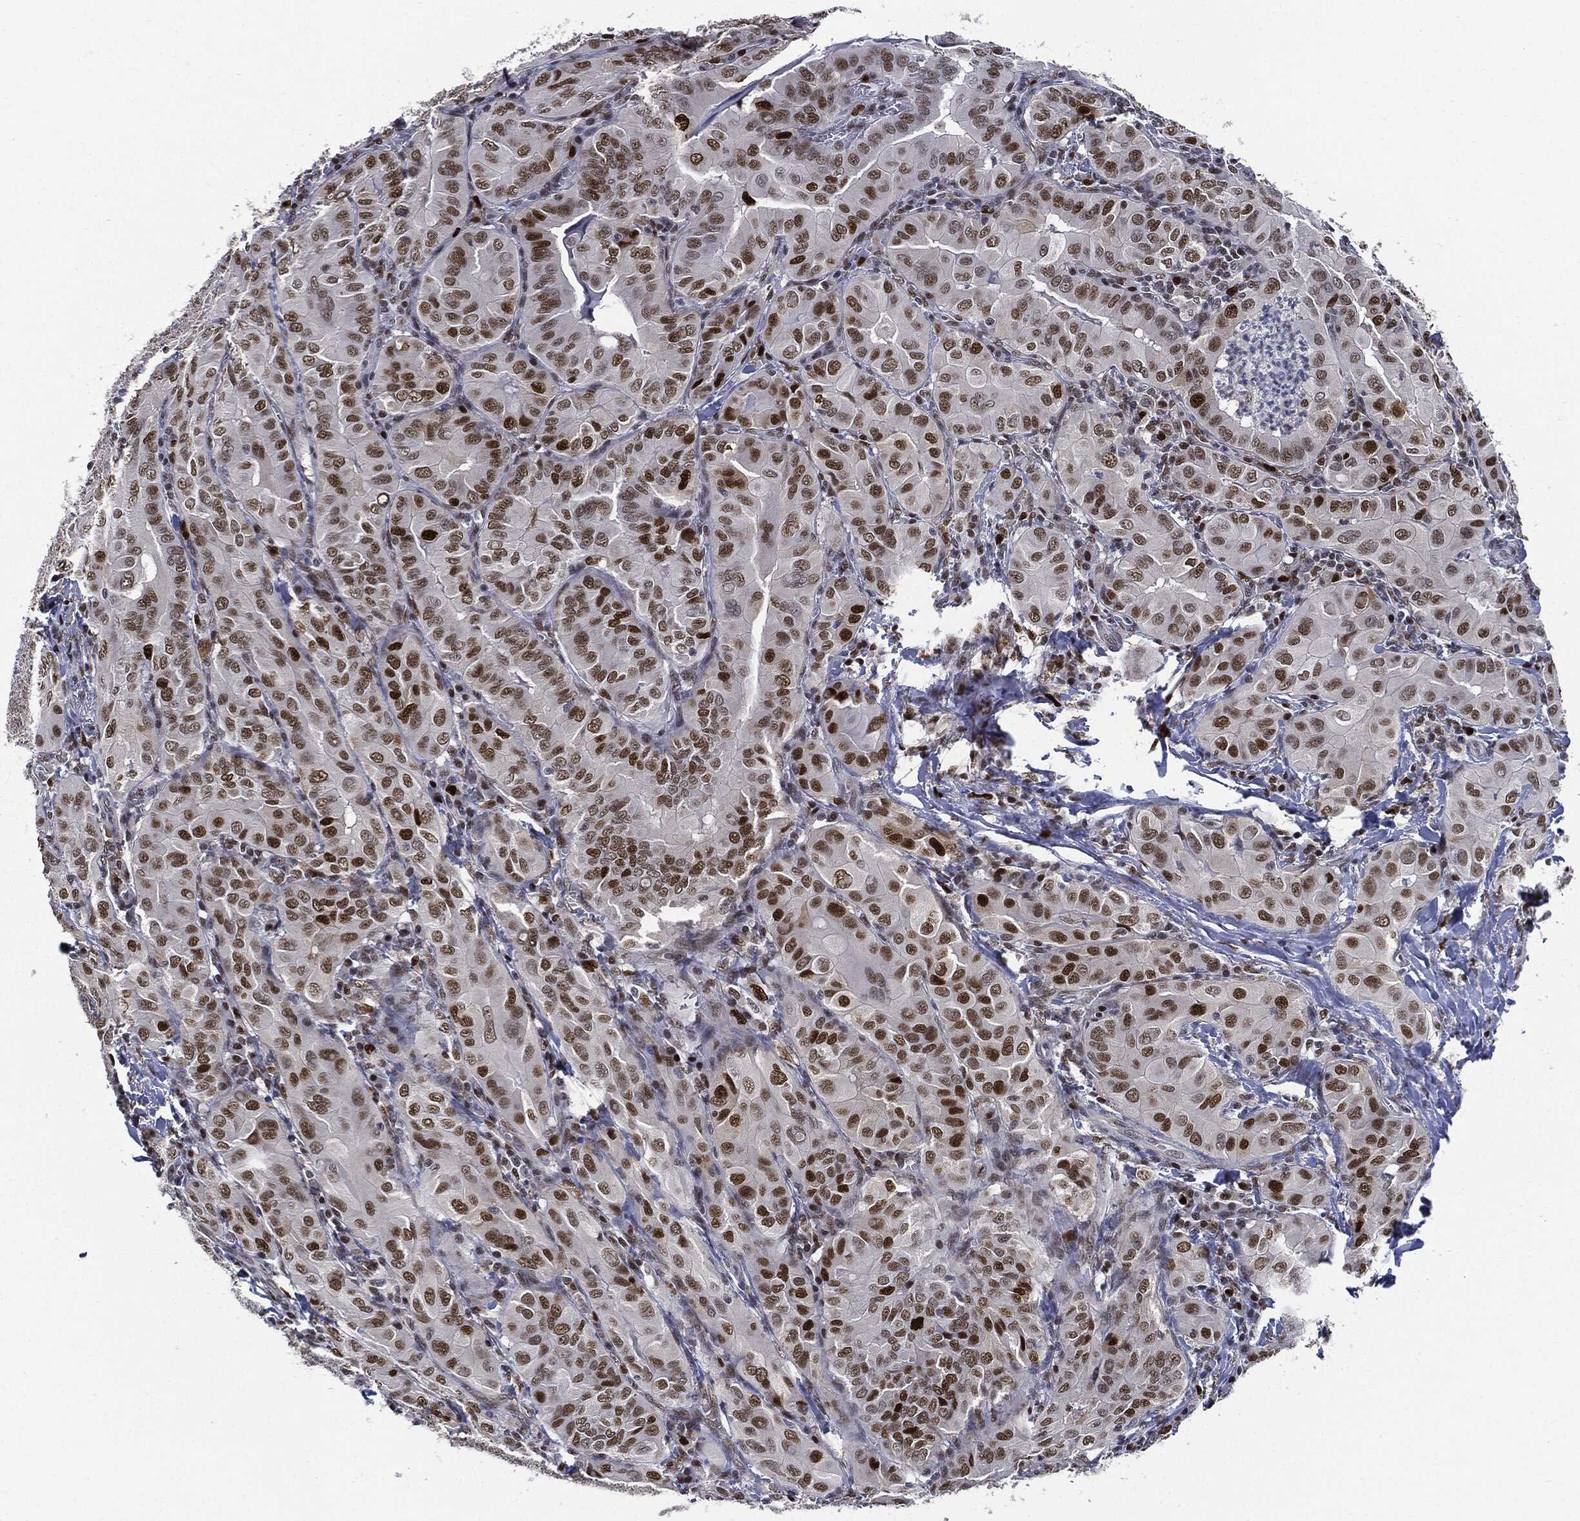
{"staining": {"intensity": "strong", "quantity": "25%-75%", "location": "nuclear"}, "tissue": "thyroid cancer", "cell_type": "Tumor cells", "image_type": "cancer", "snomed": [{"axis": "morphology", "description": "Papillary adenocarcinoma, NOS"}, {"axis": "topography", "description": "Thyroid gland"}], "caption": "Strong nuclear expression for a protein is identified in about 25%-75% of tumor cells of papillary adenocarcinoma (thyroid) using immunohistochemistry.", "gene": "PCNA", "patient": {"sex": "female", "age": 37}}